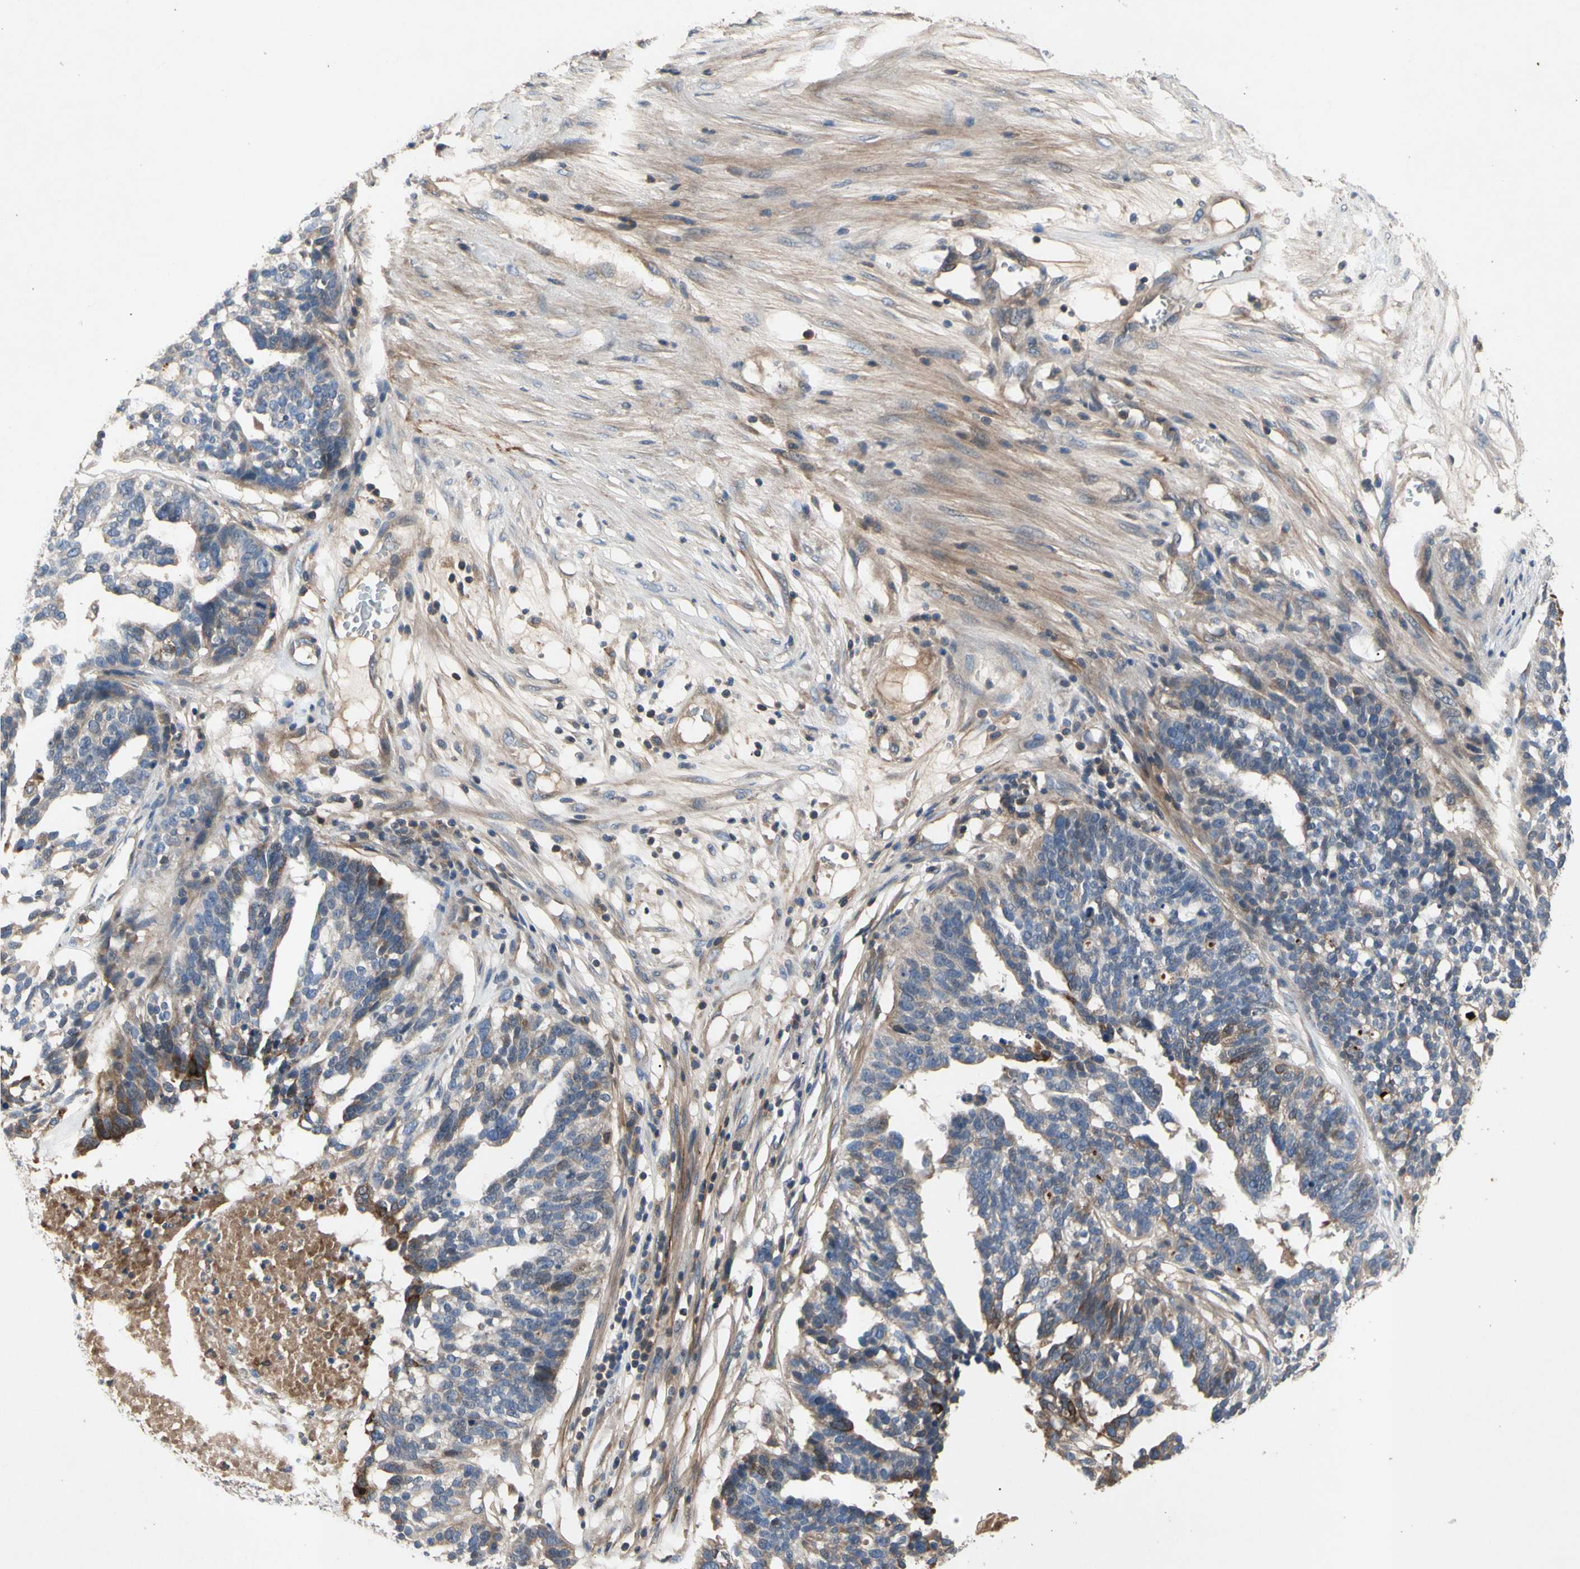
{"staining": {"intensity": "negative", "quantity": "none", "location": "none"}, "tissue": "ovarian cancer", "cell_type": "Tumor cells", "image_type": "cancer", "snomed": [{"axis": "morphology", "description": "Cystadenocarcinoma, serous, NOS"}, {"axis": "topography", "description": "Ovary"}], "caption": "High magnification brightfield microscopy of ovarian cancer stained with DAB (brown) and counterstained with hematoxylin (blue): tumor cells show no significant positivity.", "gene": "CRTAC1", "patient": {"sex": "female", "age": 59}}